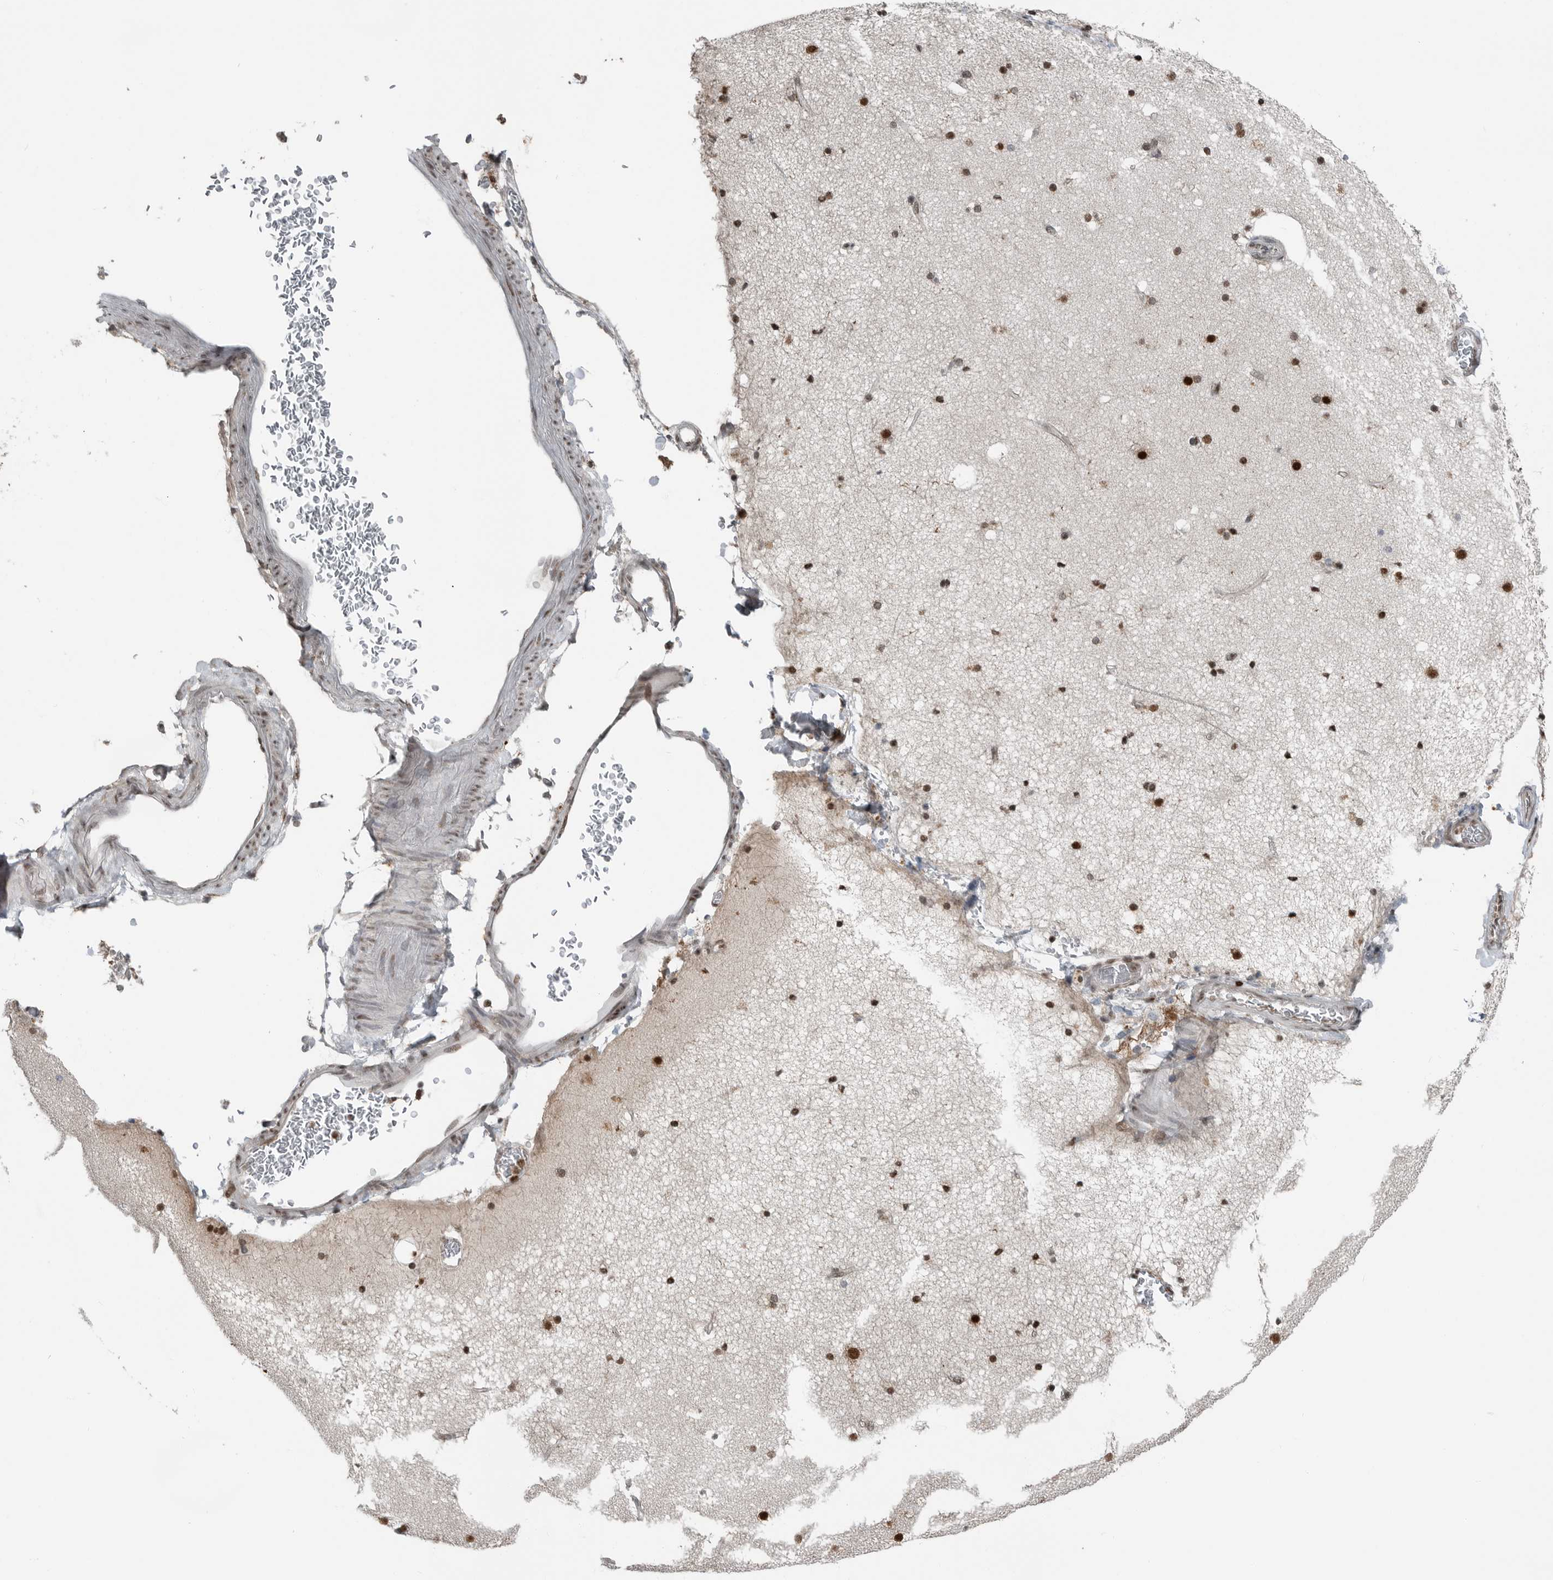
{"staining": {"intensity": "negative", "quantity": "none", "location": "none"}, "tissue": "cerebral cortex", "cell_type": "Endothelial cells", "image_type": "normal", "snomed": [{"axis": "morphology", "description": "Normal tissue, NOS"}, {"axis": "topography", "description": "Cerebral cortex"}], "caption": "A high-resolution micrograph shows immunohistochemistry staining of normal cerebral cortex, which shows no significant staining in endothelial cells.", "gene": "BLZF1", "patient": {"sex": "male", "age": 57}}